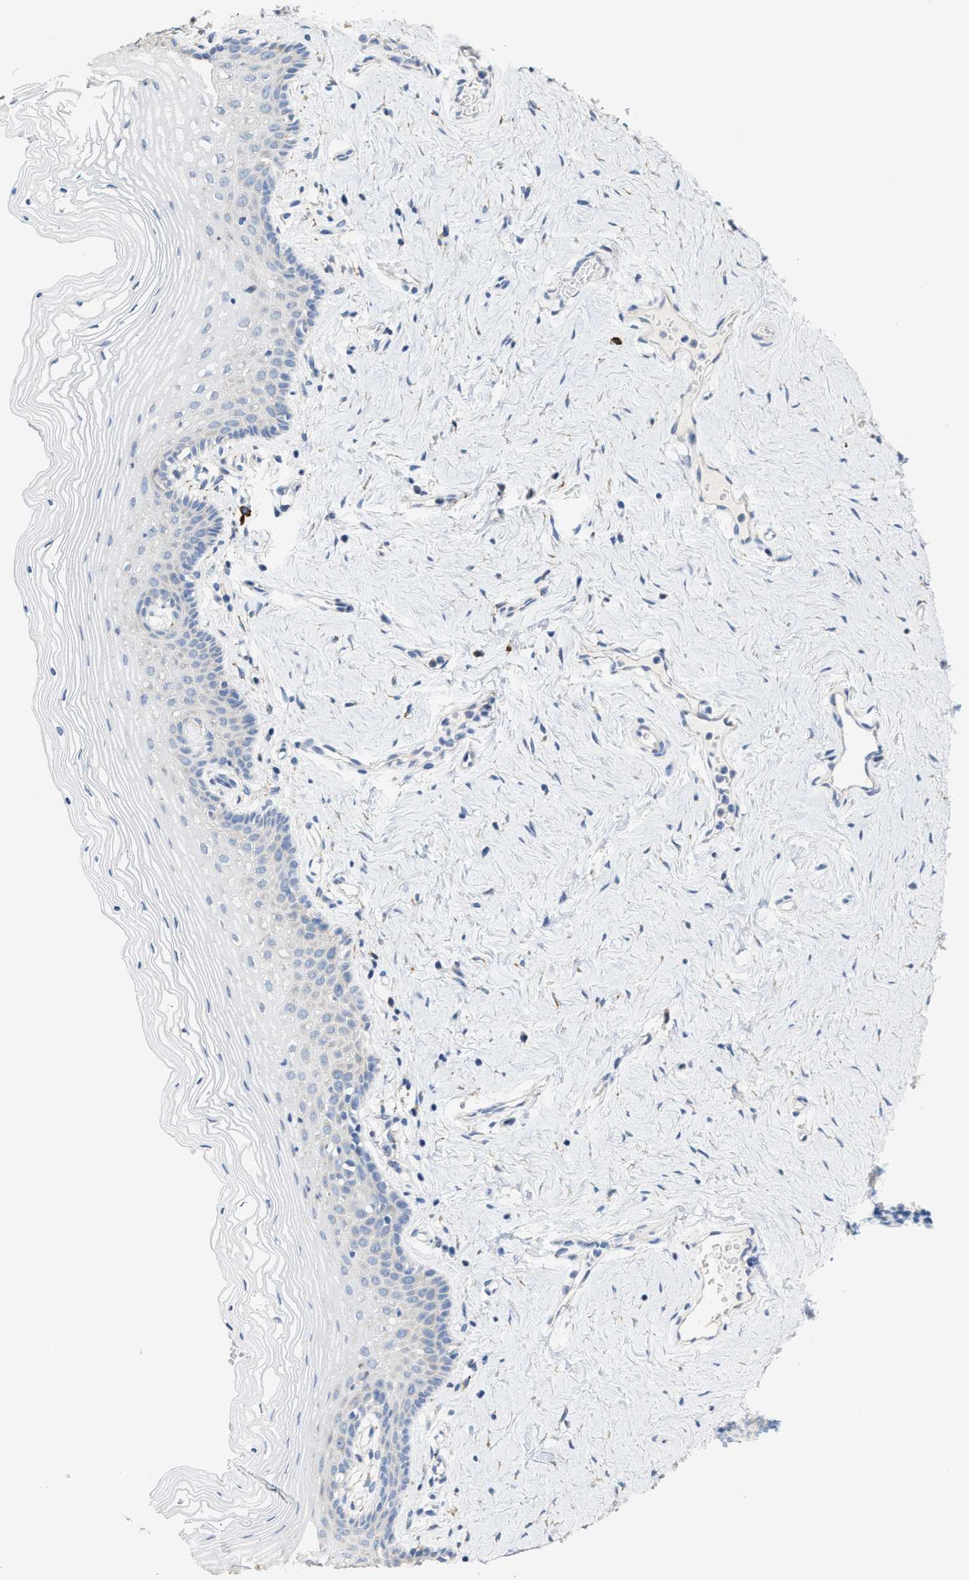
{"staining": {"intensity": "negative", "quantity": "none", "location": "none"}, "tissue": "vagina", "cell_type": "Squamous epithelial cells", "image_type": "normal", "snomed": [{"axis": "morphology", "description": "Normal tissue, NOS"}, {"axis": "topography", "description": "Vagina"}], "caption": "Squamous epithelial cells show no significant staining in benign vagina.", "gene": "RYR2", "patient": {"sex": "female", "age": 32}}